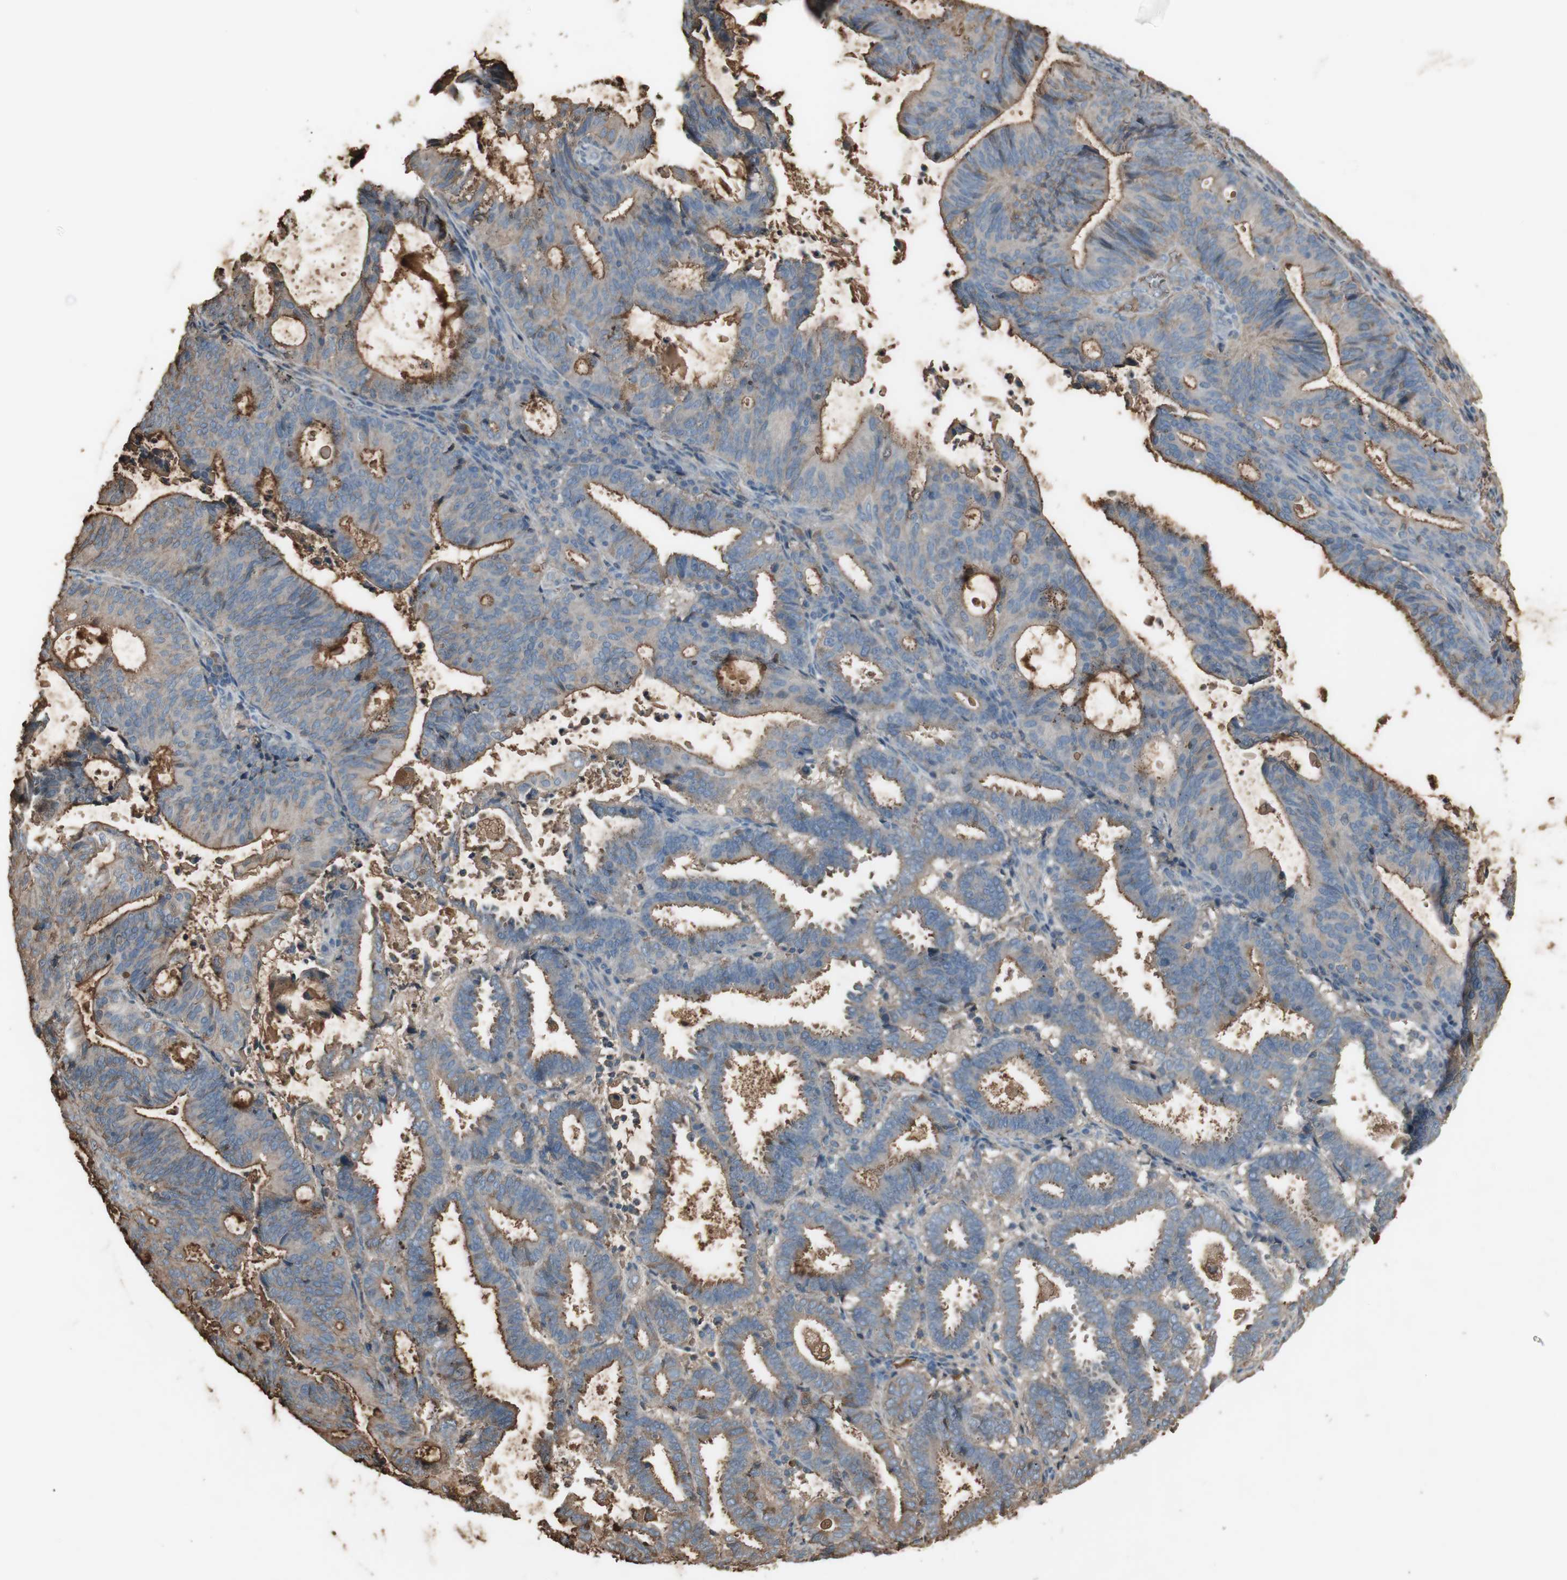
{"staining": {"intensity": "weak", "quantity": ">75%", "location": "cytoplasmic/membranous"}, "tissue": "endometrial cancer", "cell_type": "Tumor cells", "image_type": "cancer", "snomed": [{"axis": "morphology", "description": "Adenocarcinoma, NOS"}, {"axis": "topography", "description": "Uterus"}], "caption": "Endometrial adenocarcinoma stained with immunohistochemistry (IHC) shows weak cytoplasmic/membranous expression in approximately >75% of tumor cells. Immunohistochemistry (ihc) stains the protein in brown and the nuclei are stained blue.", "gene": "MMP14", "patient": {"sex": "female", "age": 83}}